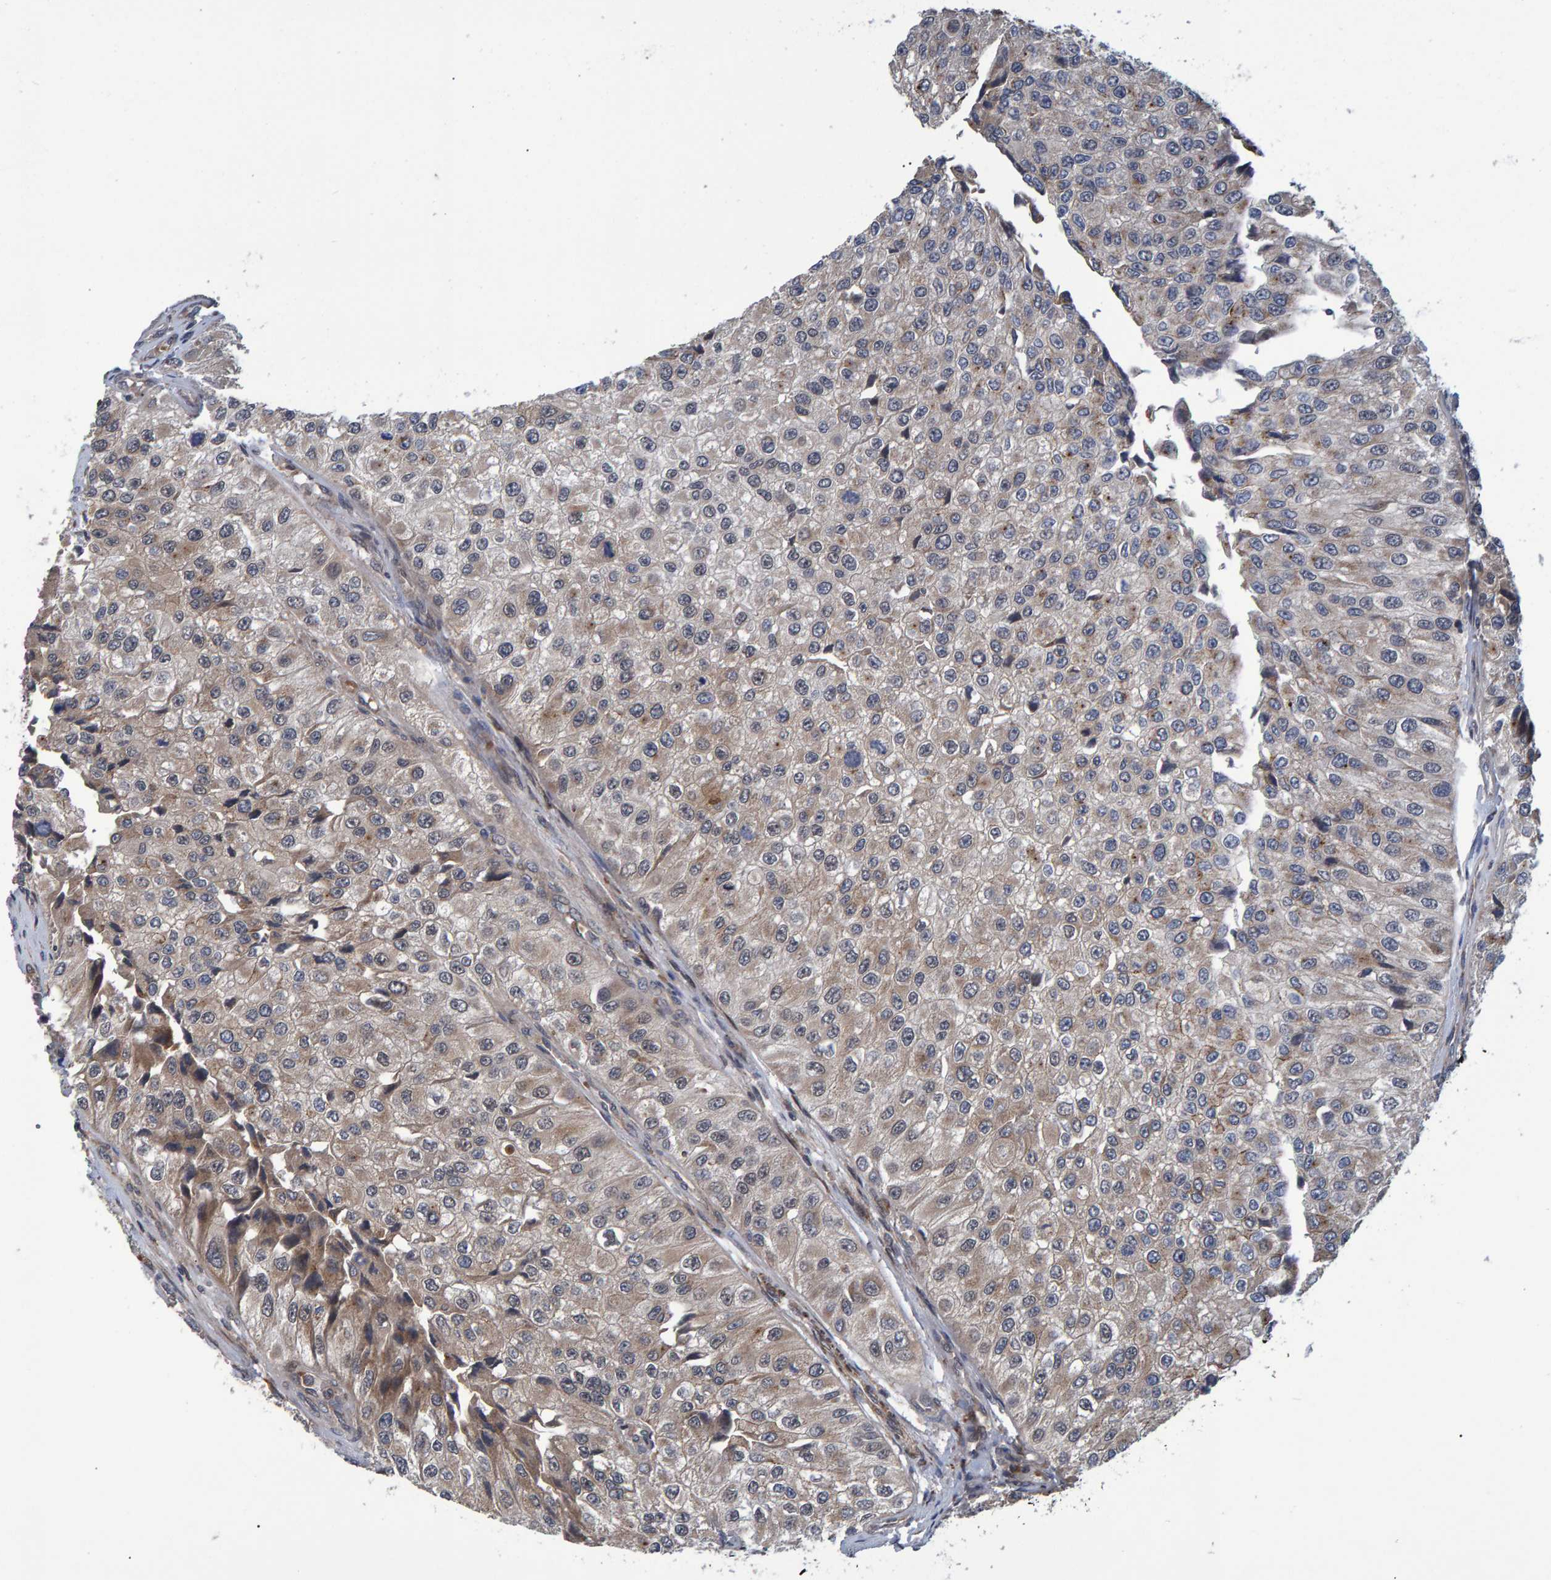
{"staining": {"intensity": "weak", "quantity": "<25%", "location": "cytoplasmic/membranous"}, "tissue": "urothelial cancer", "cell_type": "Tumor cells", "image_type": "cancer", "snomed": [{"axis": "morphology", "description": "Urothelial carcinoma, High grade"}, {"axis": "topography", "description": "Kidney"}, {"axis": "topography", "description": "Urinary bladder"}], "caption": "Immunohistochemical staining of urothelial carcinoma (high-grade) shows no significant expression in tumor cells. The staining was performed using DAB to visualize the protein expression in brown, while the nuclei were stained in blue with hematoxylin (Magnification: 20x).", "gene": "ATP6V1H", "patient": {"sex": "male", "age": 77}}